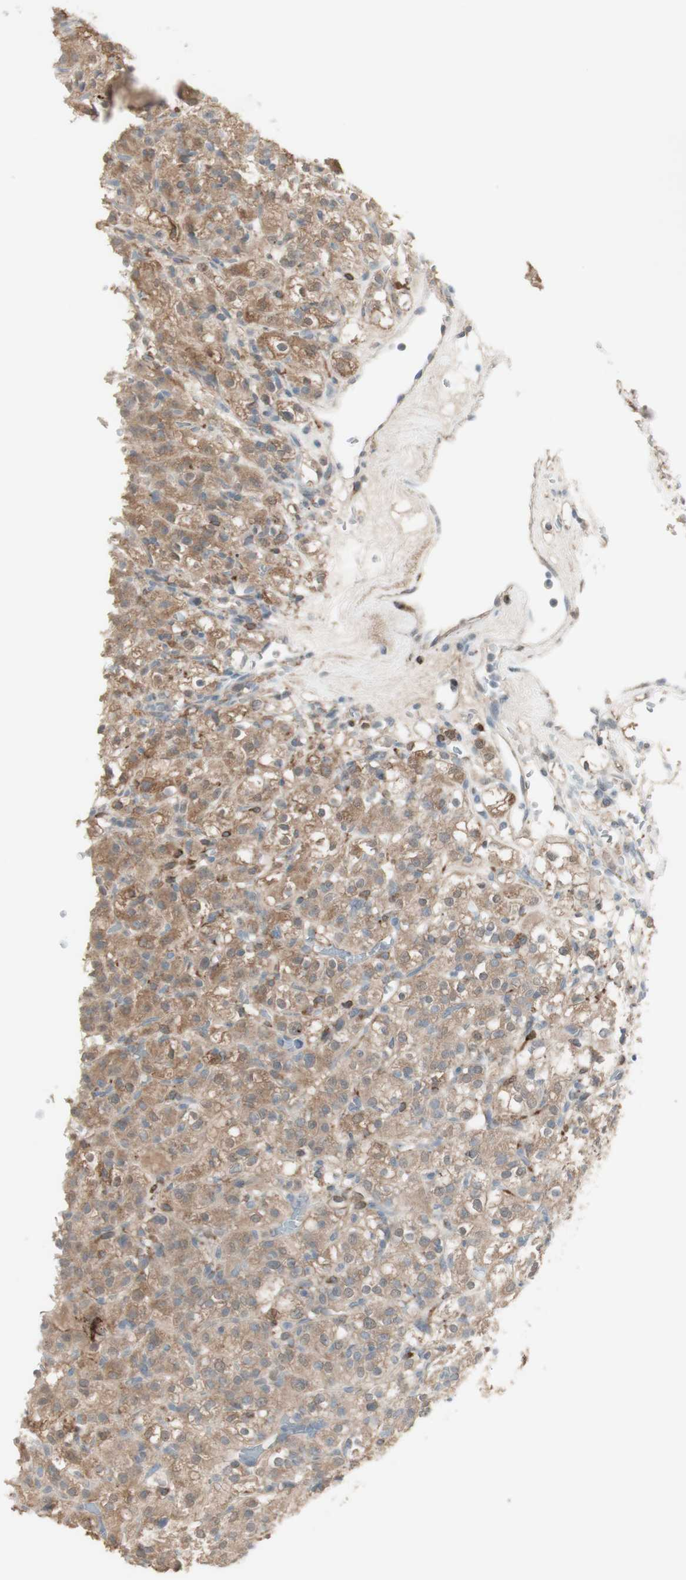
{"staining": {"intensity": "moderate", "quantity": ">75%", "location": "cytoplasmic/membranous"}, "tissue": "renal cancer", "cell_type": "Tumor cells", "image_type": "cancer", "snomed": [{"axis": "morphology", "description": "Normal tissue, NOS"}, {"axis": "morphology", "description": "Adenocarcinoma, NOS"}, {"axis": "topography", "description": "Kidney"}], "caption": "Moderate cytoplasmic/membranous expression is appreciated in about >75% of tumor cells in adenocarcinoma (renal).", "gene": "MUC3A", "patient": {"sex": "female", "age": 72}}